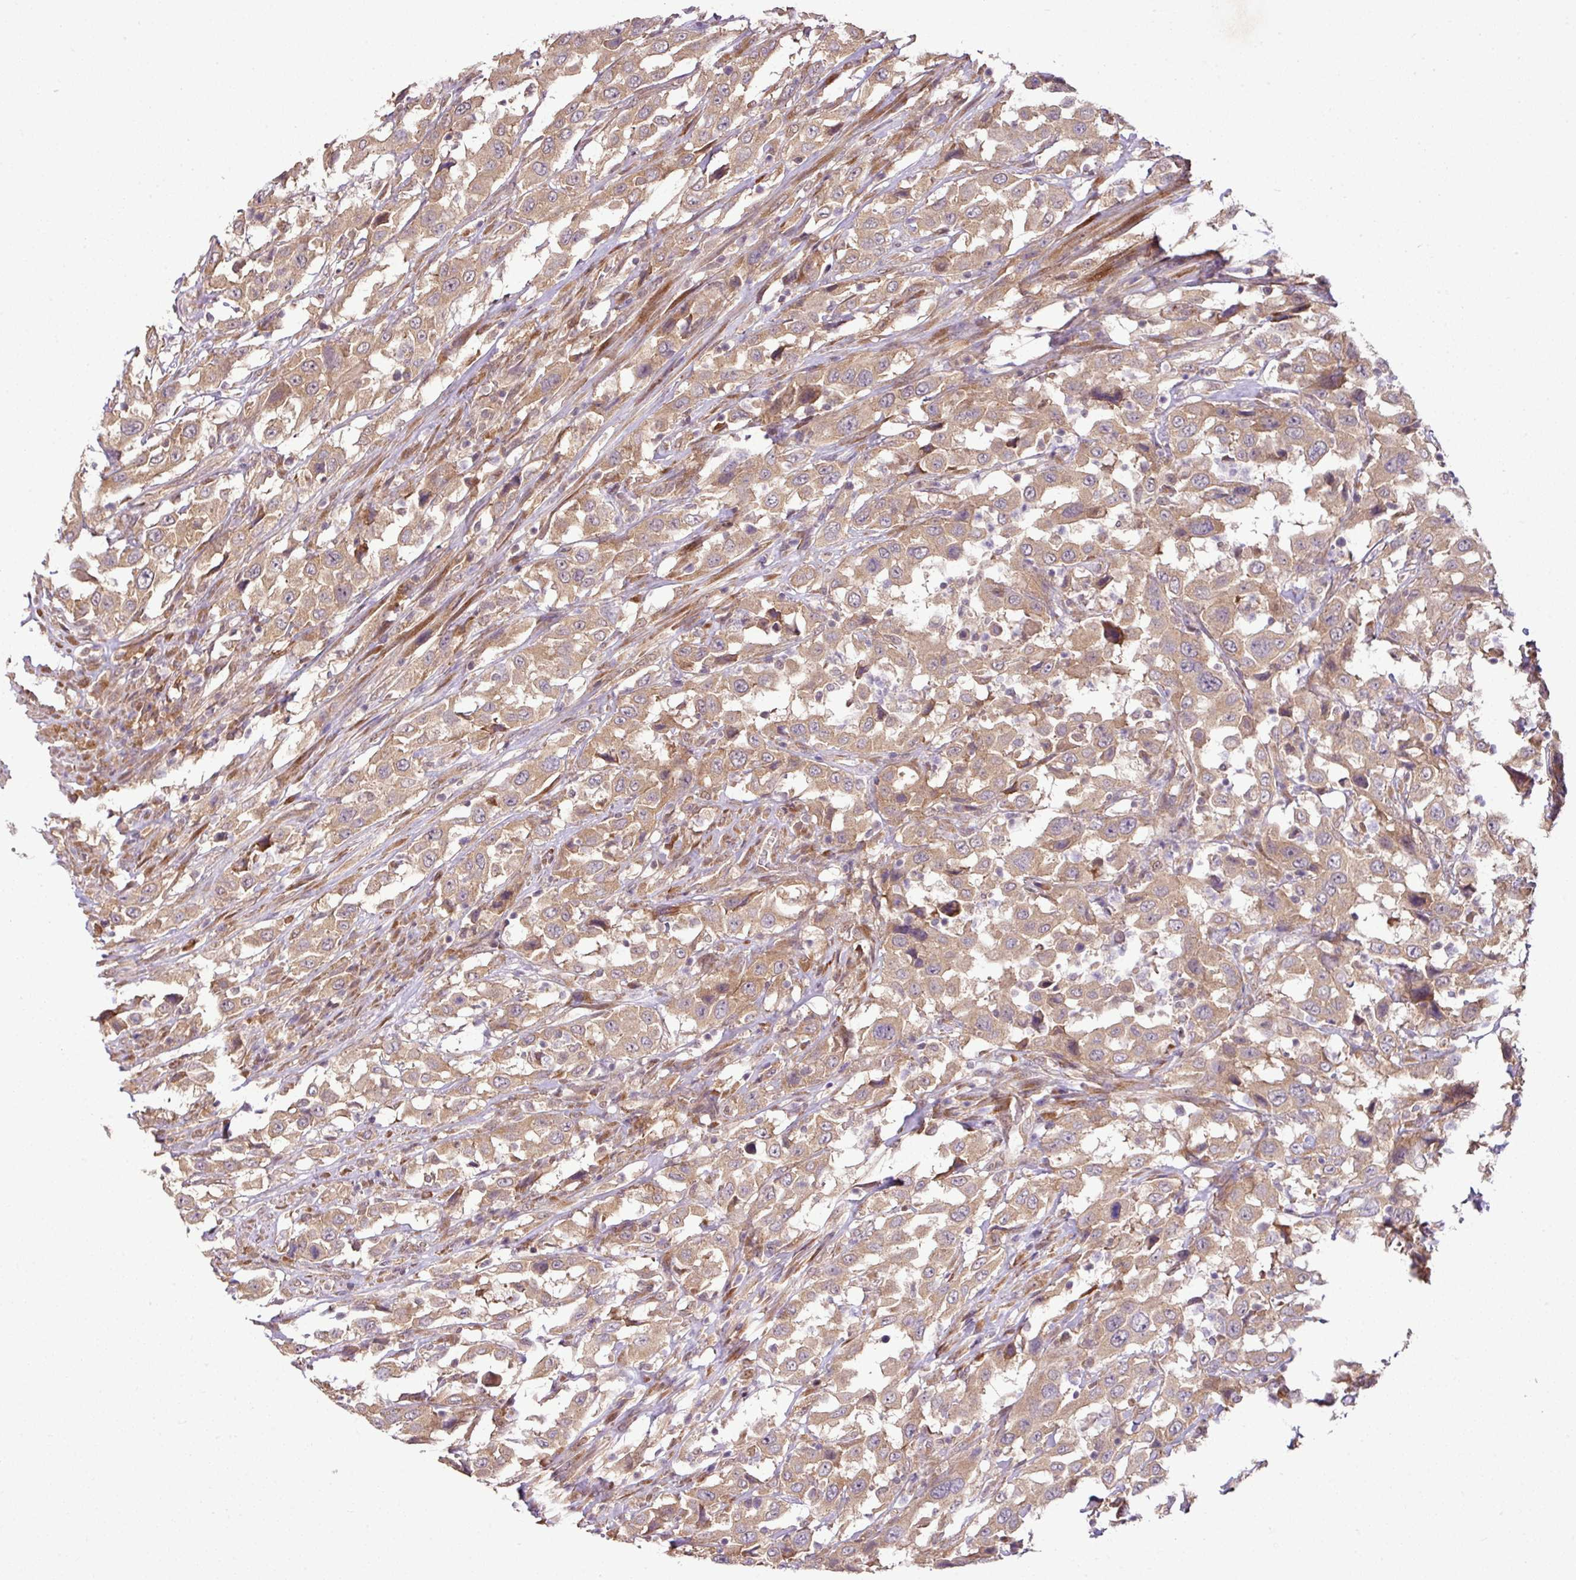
{"staining": {"intensity": "moderate", "quantity": ">75%", "location": "cytoplasmic/membranous"}, "tissue": "urothelial cancer", "cell_type": "Tumor cells", "image_type": "cancer", "snomed": [{"axis": "morphology", "description": "Urothelial carcinoma, High grade"}, {"axis": "topography", "description": "Urinary bladder"}], "caption": "A brown stain highlights moderate cytoplasmic/membranous expression of a protein in urothelial cancer tumor cells. Nuclei are stained in blue.", "gene": "DNAAF4", "patient": {"sex": "male", "age": 61}}